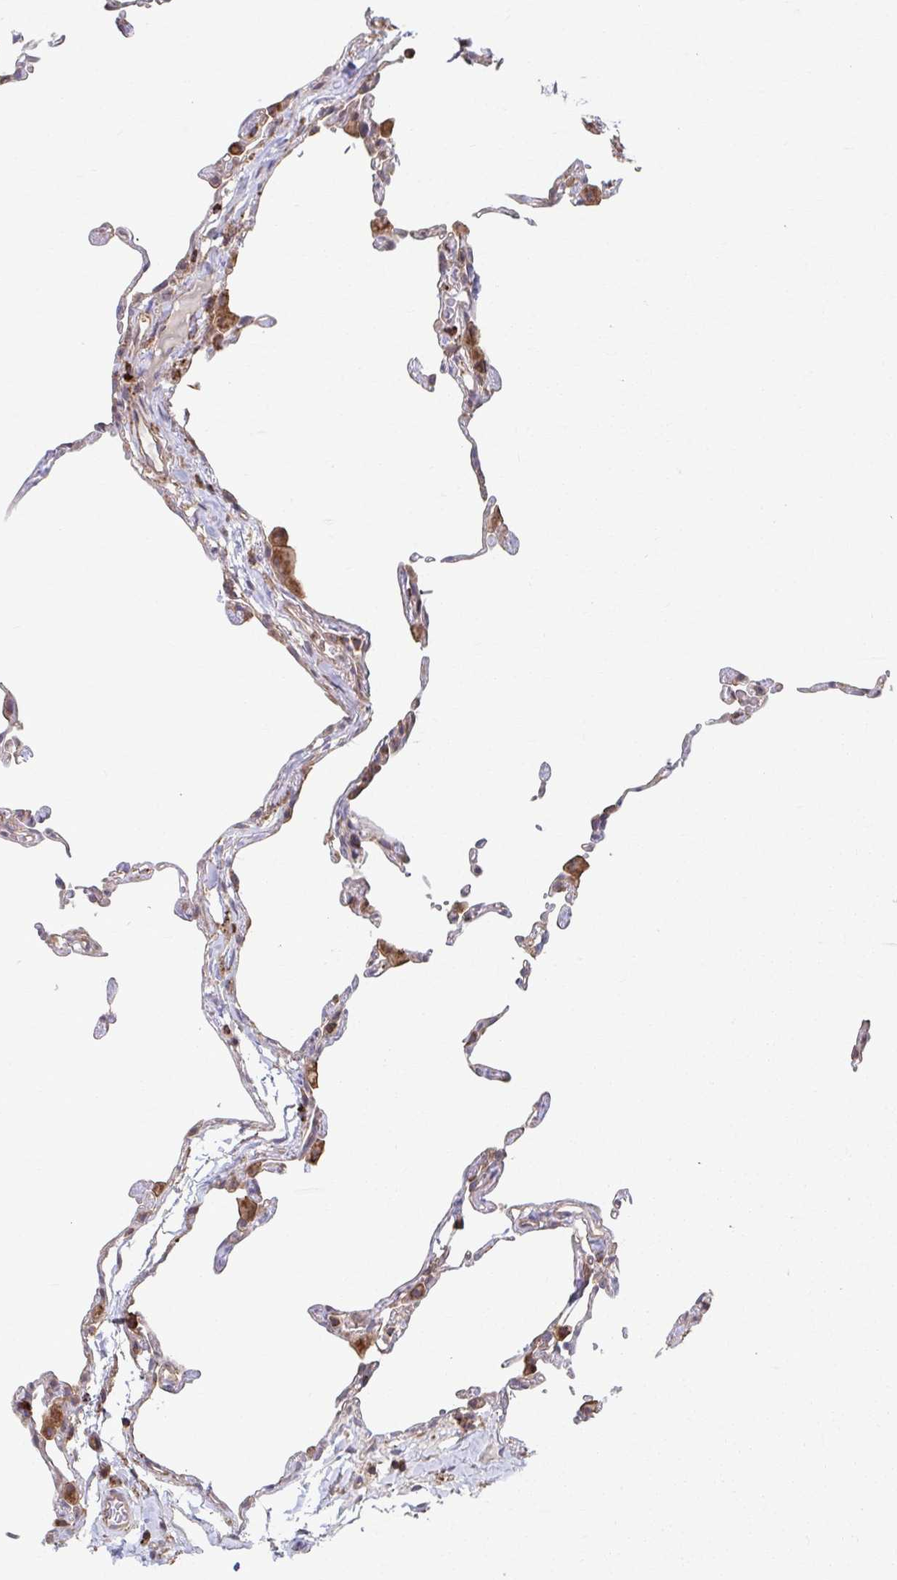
{"staining": {"intensity": "negative", "quantity": "none", "location": "none"}, "tissue": "lung", "cell_type": "Alveolar cells", "image_type": "normal", "snomed": [{"axis": "morphology", "description": "Normal tissue, NOS"}, {"axis": "topography", "description": "Lung"}], "caption": "IHC of benign human lung shows no staining in alveolar cells.", "gene": "KLHL34", "patient": {"sex": "female", "age": 57}}